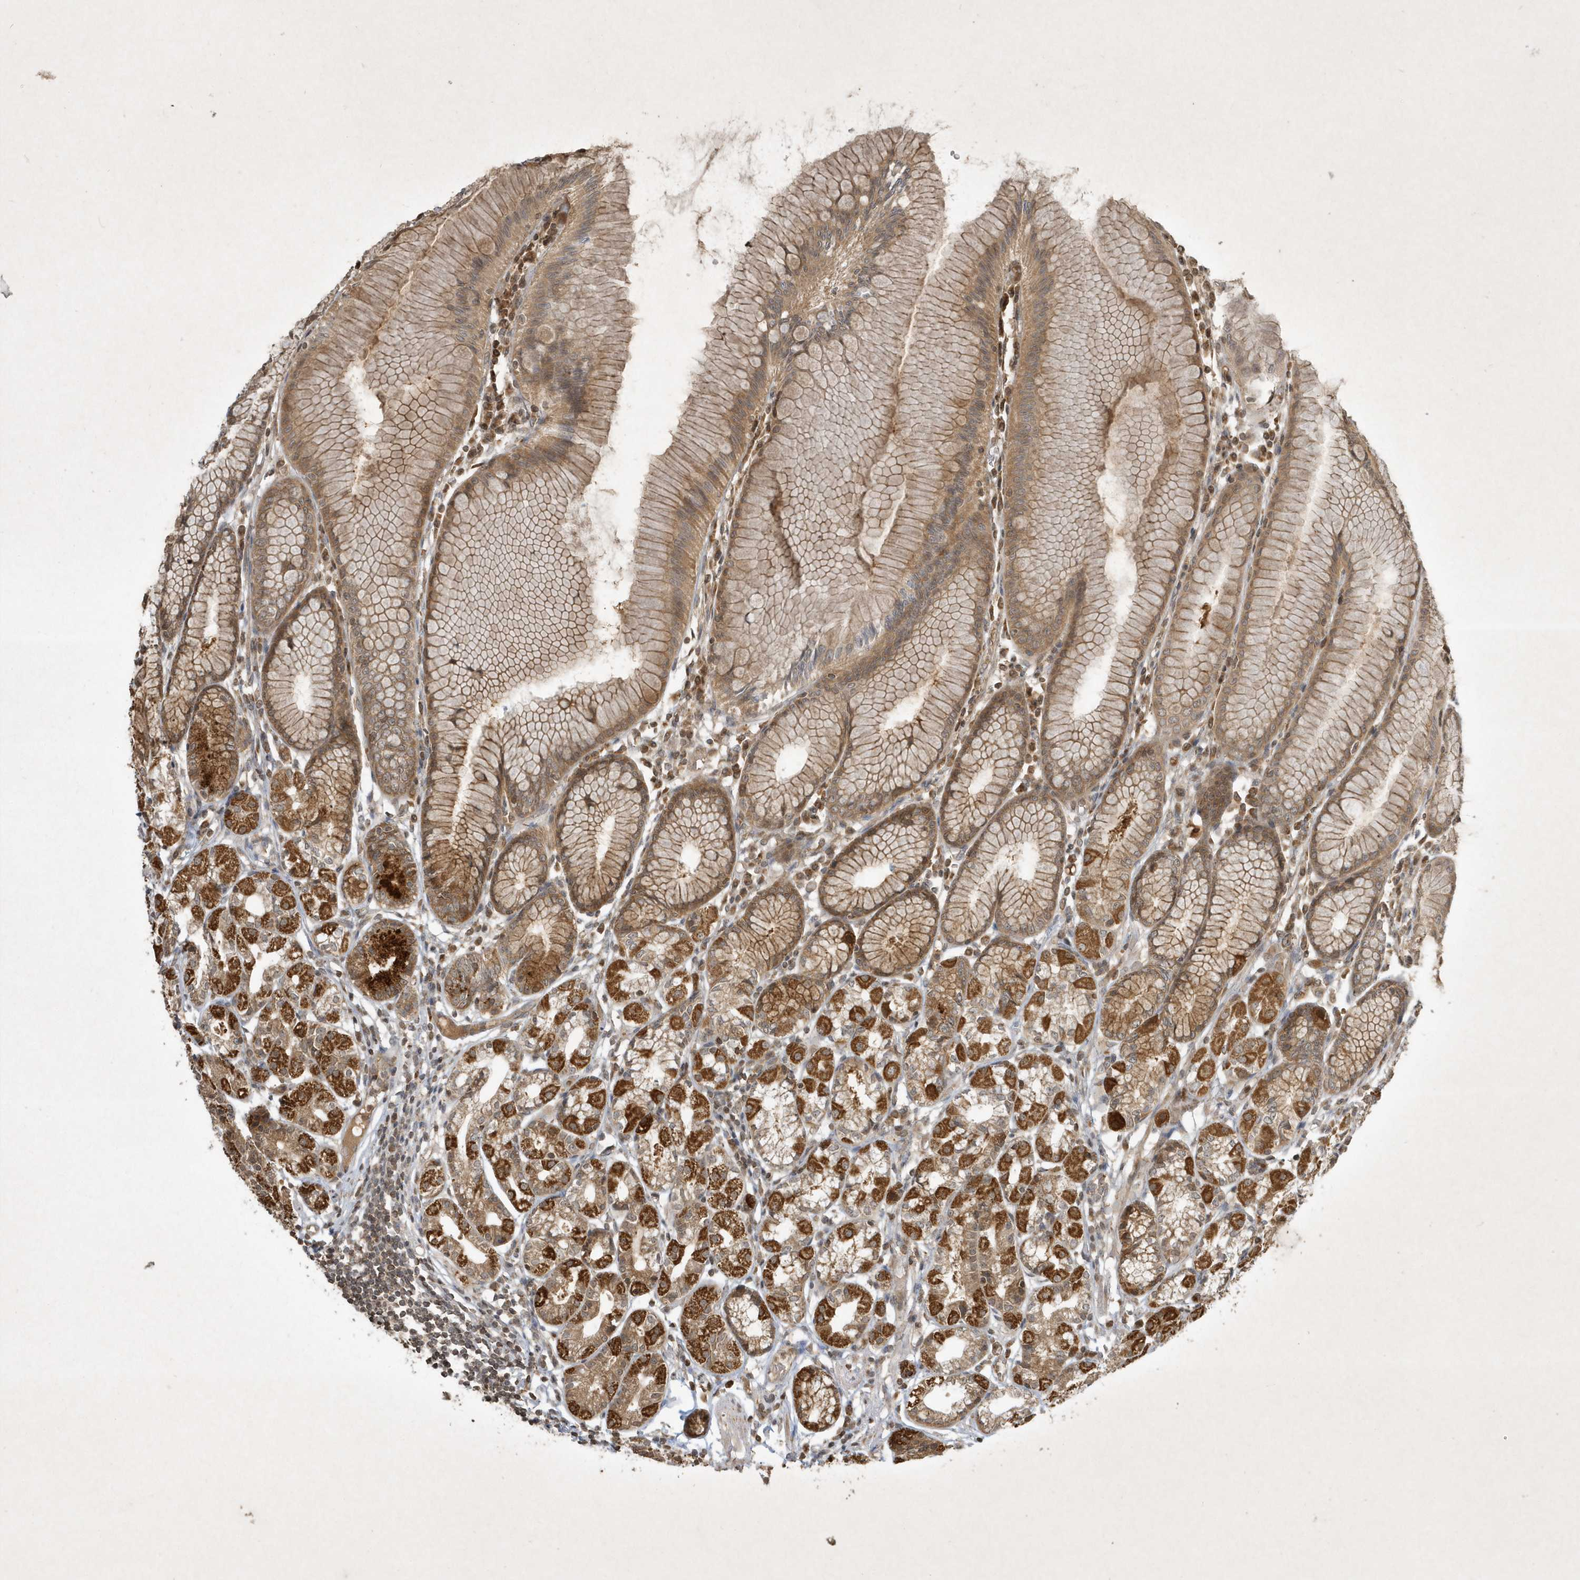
{"staining": {"intensity": "moderate", "quantity": ">75%", "location": "cytoplasmic/membranous"}, "tissue": "stomach", "cell_type": "Glandular cells", "image_type": "normal", "snomed": [{"axis": "morphology", "description": "Normal tissue, NOS"}, {"axis": "topography", "description": "Stomach"}], "caption": "Immunohistochemistry photomicrograph of benign stomach: human stomach stained using immunohistochemistry (IHC) displays medium levels of moderate protein expression localized specifically in the cytoplasmic/membranous of glandular cells, appearing as a cytoplasmic/membranous brown color.", "gene": "PLTP", "patient": {"sex": "female", "age": 57}}